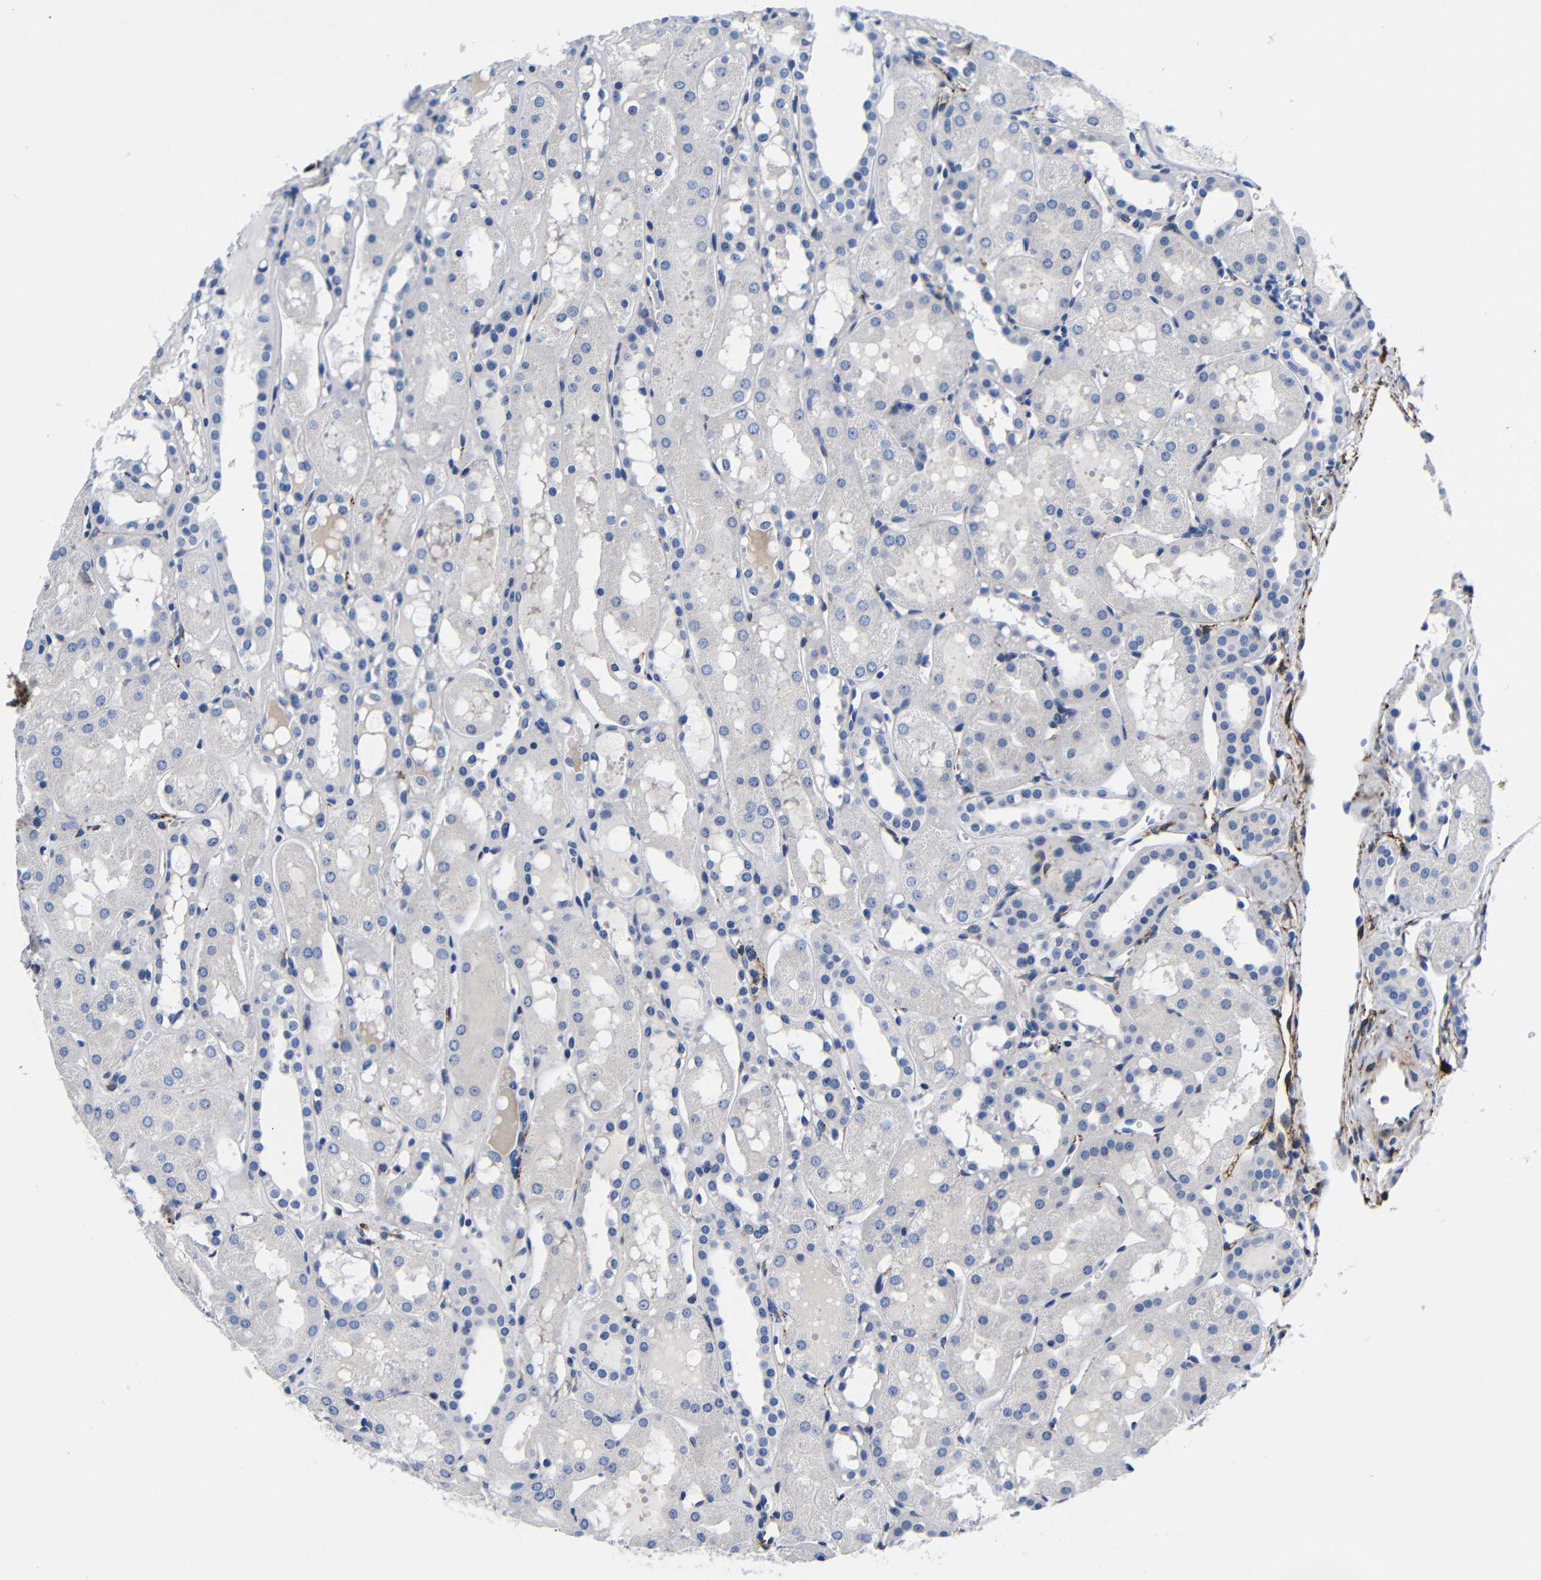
{"staining": {"intensity": "strong", "quantity": "<25%", "location": "cytoplasmic/membranous"}, "tissue": "kidney", "cell_type": "Cells in glomeruli", "image_type": "normal", "snomed": [{"axis": "morphology", "description": "Normal tissue, NOS"}, {"axis": "topography", "description": "Kidney"}, {"axis": "topography", "description": "Urinary bladder"}], "caption": "A brown stain labels strong cytoplasmic/membranous staining of a protein in cells in glomeruli of unremarkable human kidney. Nuclei are stained in blue.", "gene": "LRIG1", "patient": {"sex": "male", "age": 16}}